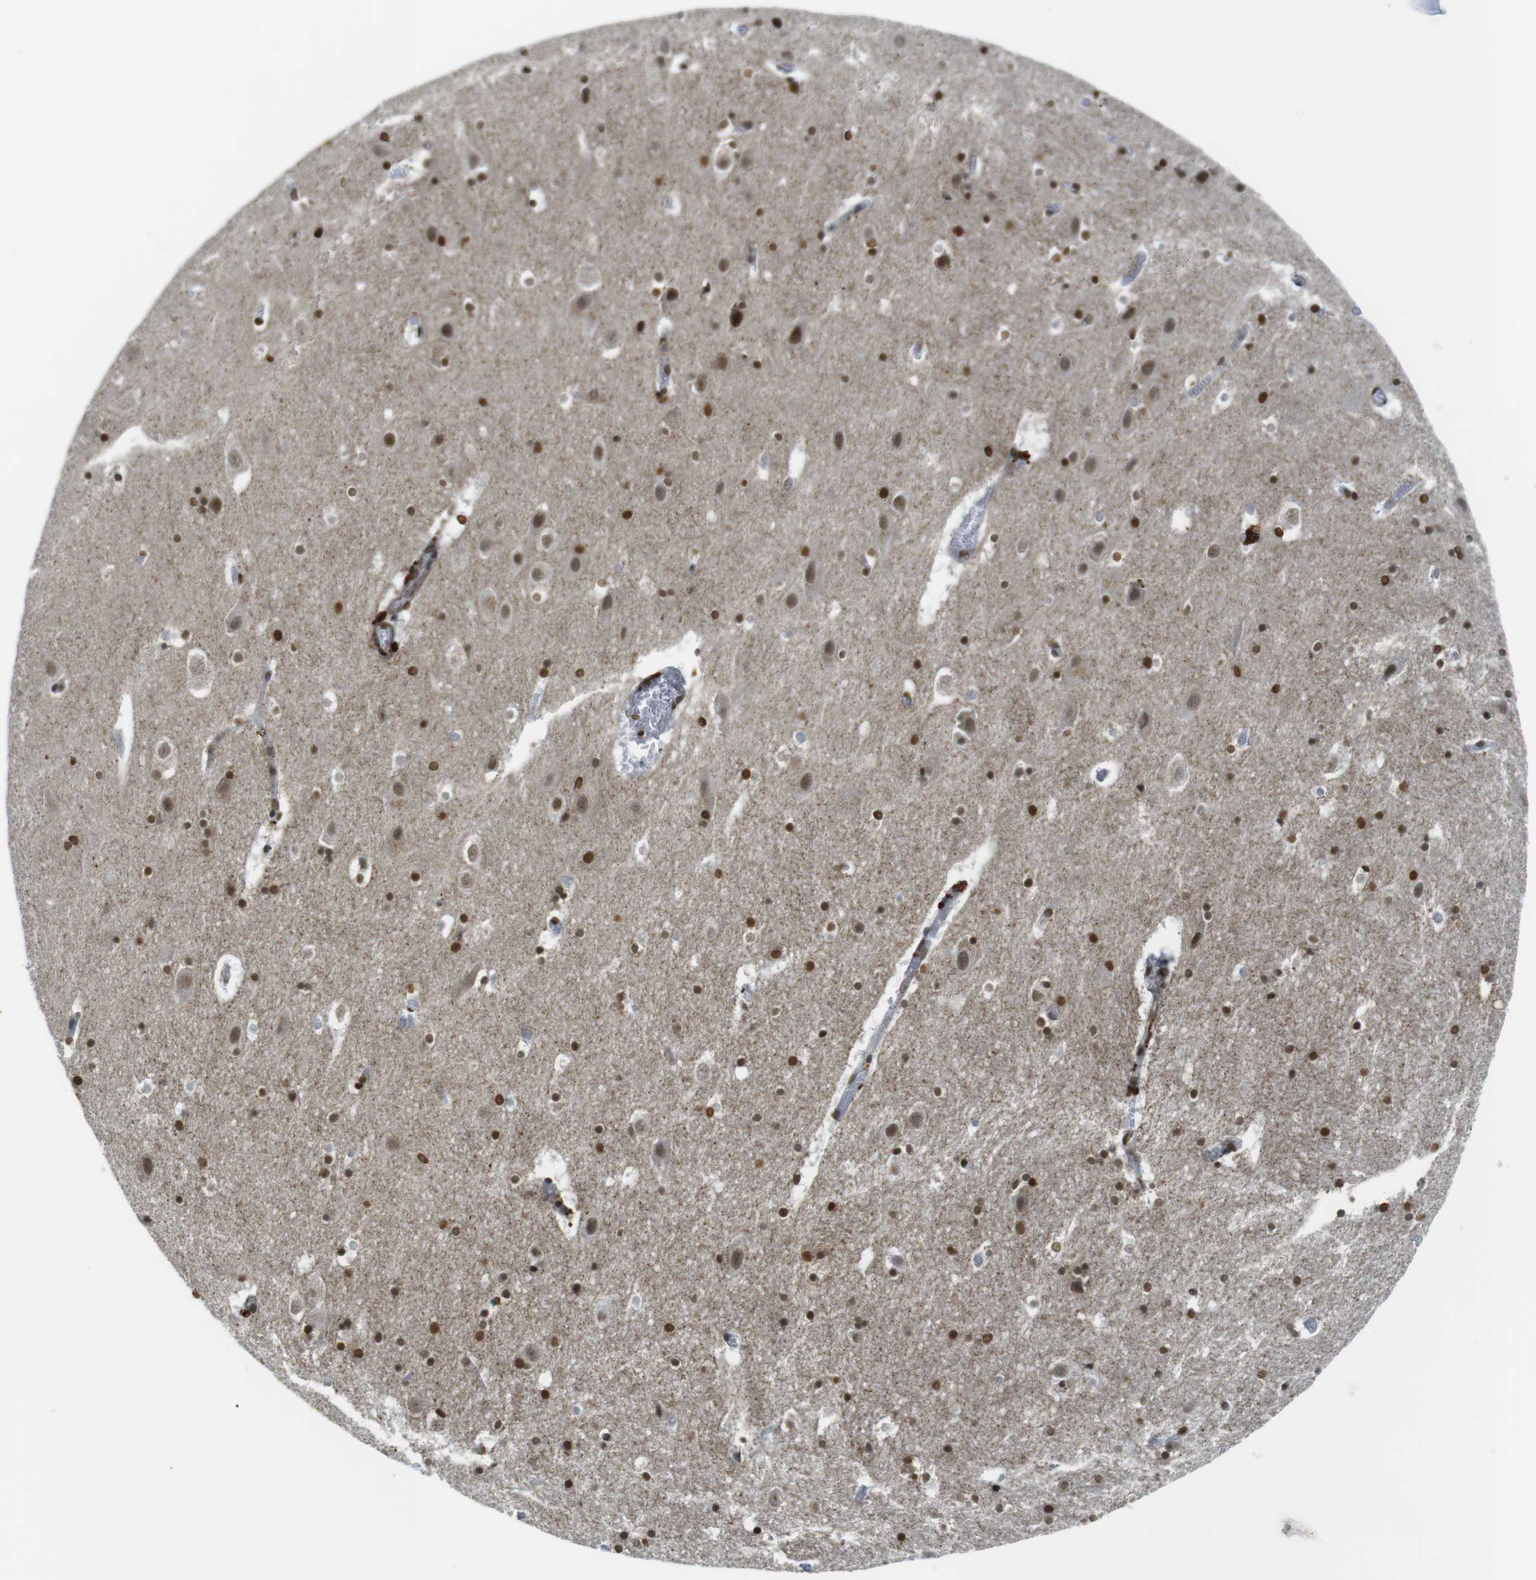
{"staining": {"intensity": "strong", "quantity": ">75%", "location": "nuclear"}, "tissue": "hippocampus", "cell_type": "Glial cells", "image_type": "normal", "snomed": [{"axis": "morphology", "description": "Normal tissue, NOS"}, {"axis": "topography", "description": "Hippocampus"}], "caption": "Immunohistochemistry staining of benign hippocampus, which displays high levels of strong nuclear staining in about >75% of glial cells indicating strong nuclear protein expression. The staining was performed using DAB (brown) for protein detection and nuclei were counterstained in hematoxylin (blue).", "gene": "USP7", "patient": {"sex": "male", "age": 45}}